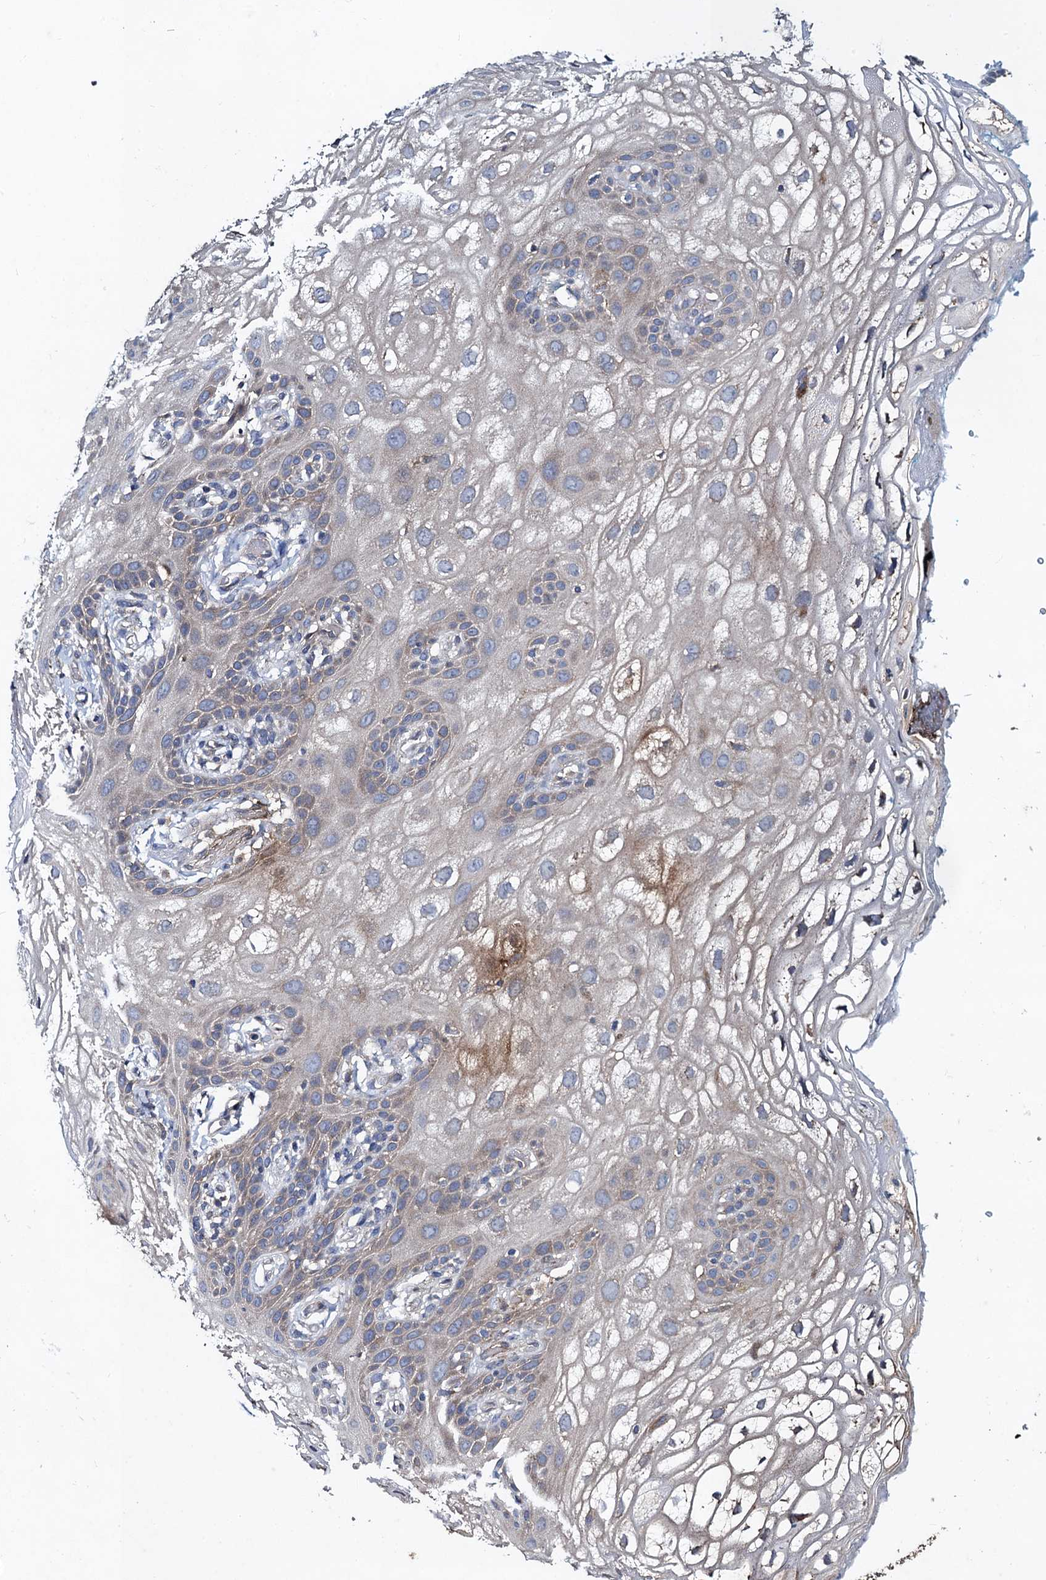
{"staining": {"intensity": "moderate", "quantity": "<25%", "location": "cytoplasmic/membranous"}, "tissue": "vagina", "cell_type": "Squamous epithelial cells", "image_type": "normal", "snomed": [{"axis": "morphology", "description": "Normal tissue, NOS"}, {"axis": "topography", "description": "Vagina"}], "caption": "Moderate cytoplasmic/membranous positivity for a protein is identified in about <25% of squamous epithelial cells of normal vagina using IHC.", "gene": "SNAP29", "patient": {"sex": "female", "age": 68}}